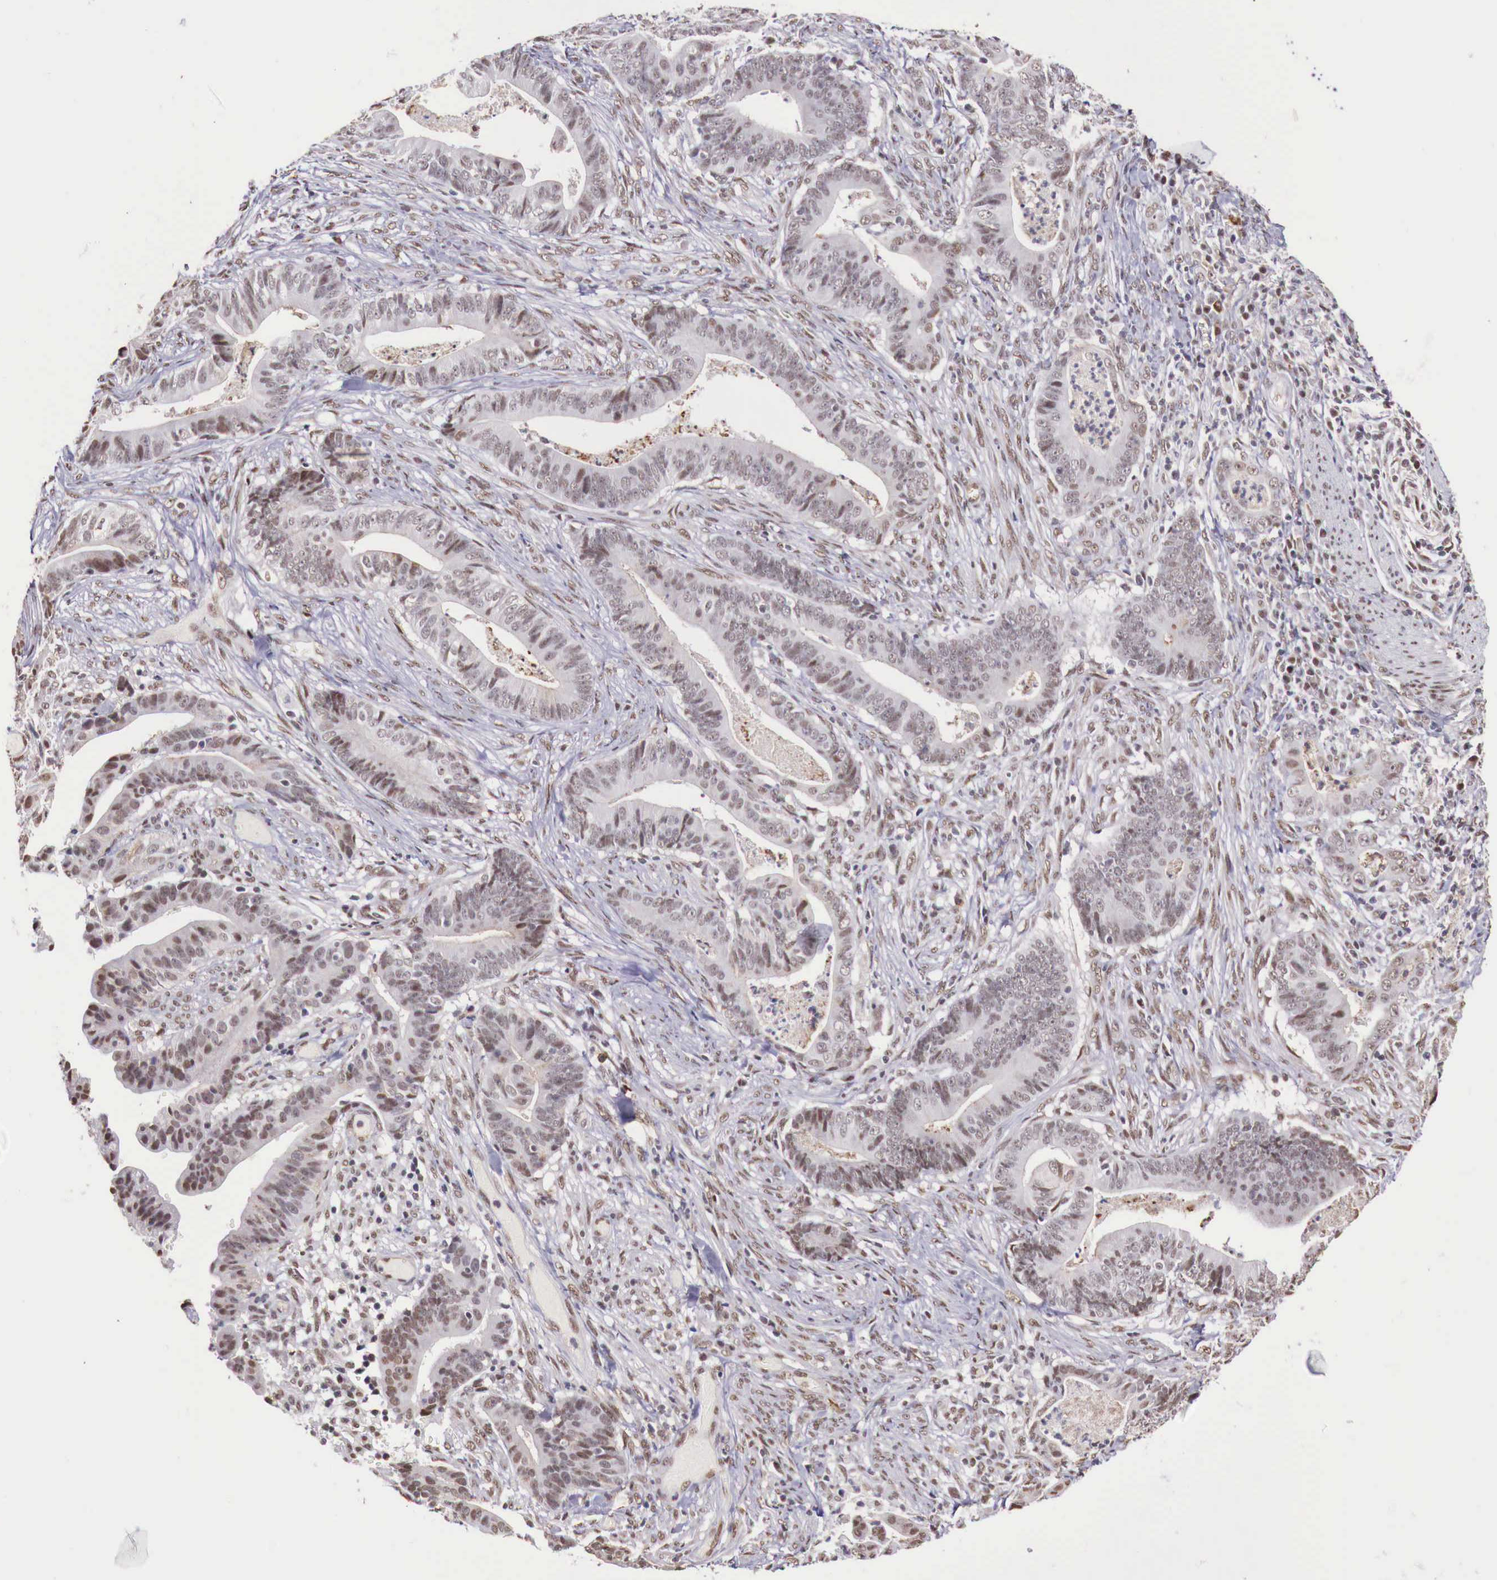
{"staining": {"intensity": "moderate", "quantity": ">75%", "location": "nuclear"}, "tissue": "stomach cancer", "cell_type": "Tumor cells", "image_type": "cancer", "snomed": [{"axis": "morphology", "description": "Adenocarcinoma, NOS"}, {"axis": "topography", "description": "Stomach, lower"}], "caption": "Human stomach cancer stained for a protein (brown) reveals moderate nuclear positive expression in about >75% of tumor cells.", "gene": "FOXP2", "patient": {"sex": "female", "age": 86}}